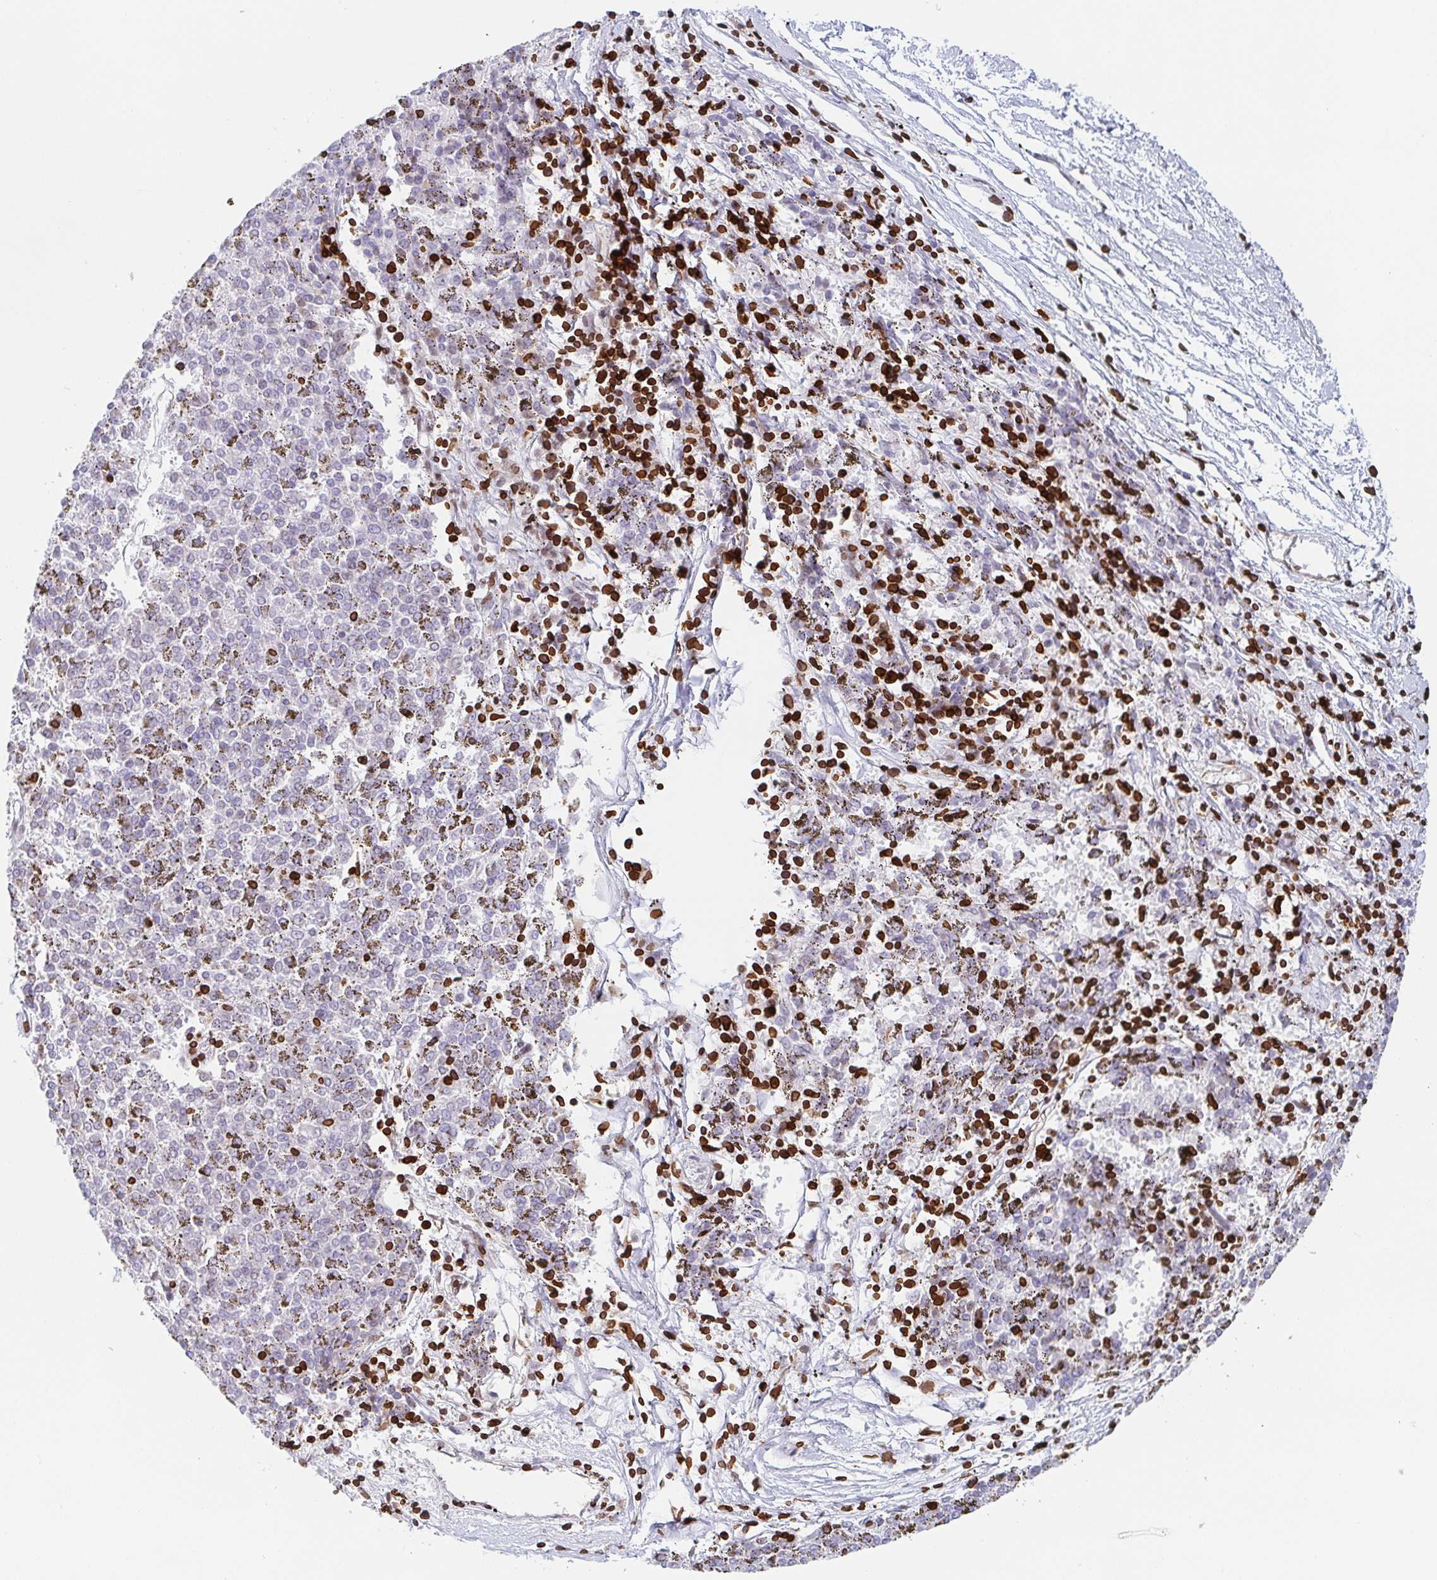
{"staining": {"intensity": "negative", "quantity": "none", "location": "none"}, "tissue": "melanoma", "cell_type": "Tumor cells", "image_type": "cancer", "snomed": [{"axis": "morphology", "description": "Malignant melanoma, NOS"}, {"axis": "topography", "description": "Skin"}], "caption": "Malignant melanoma was stained to show a protein in brown. There is no significant expression in tumor cells.", "gene": "BTBD7", "patient": {"sex": "female", "age": 72}}